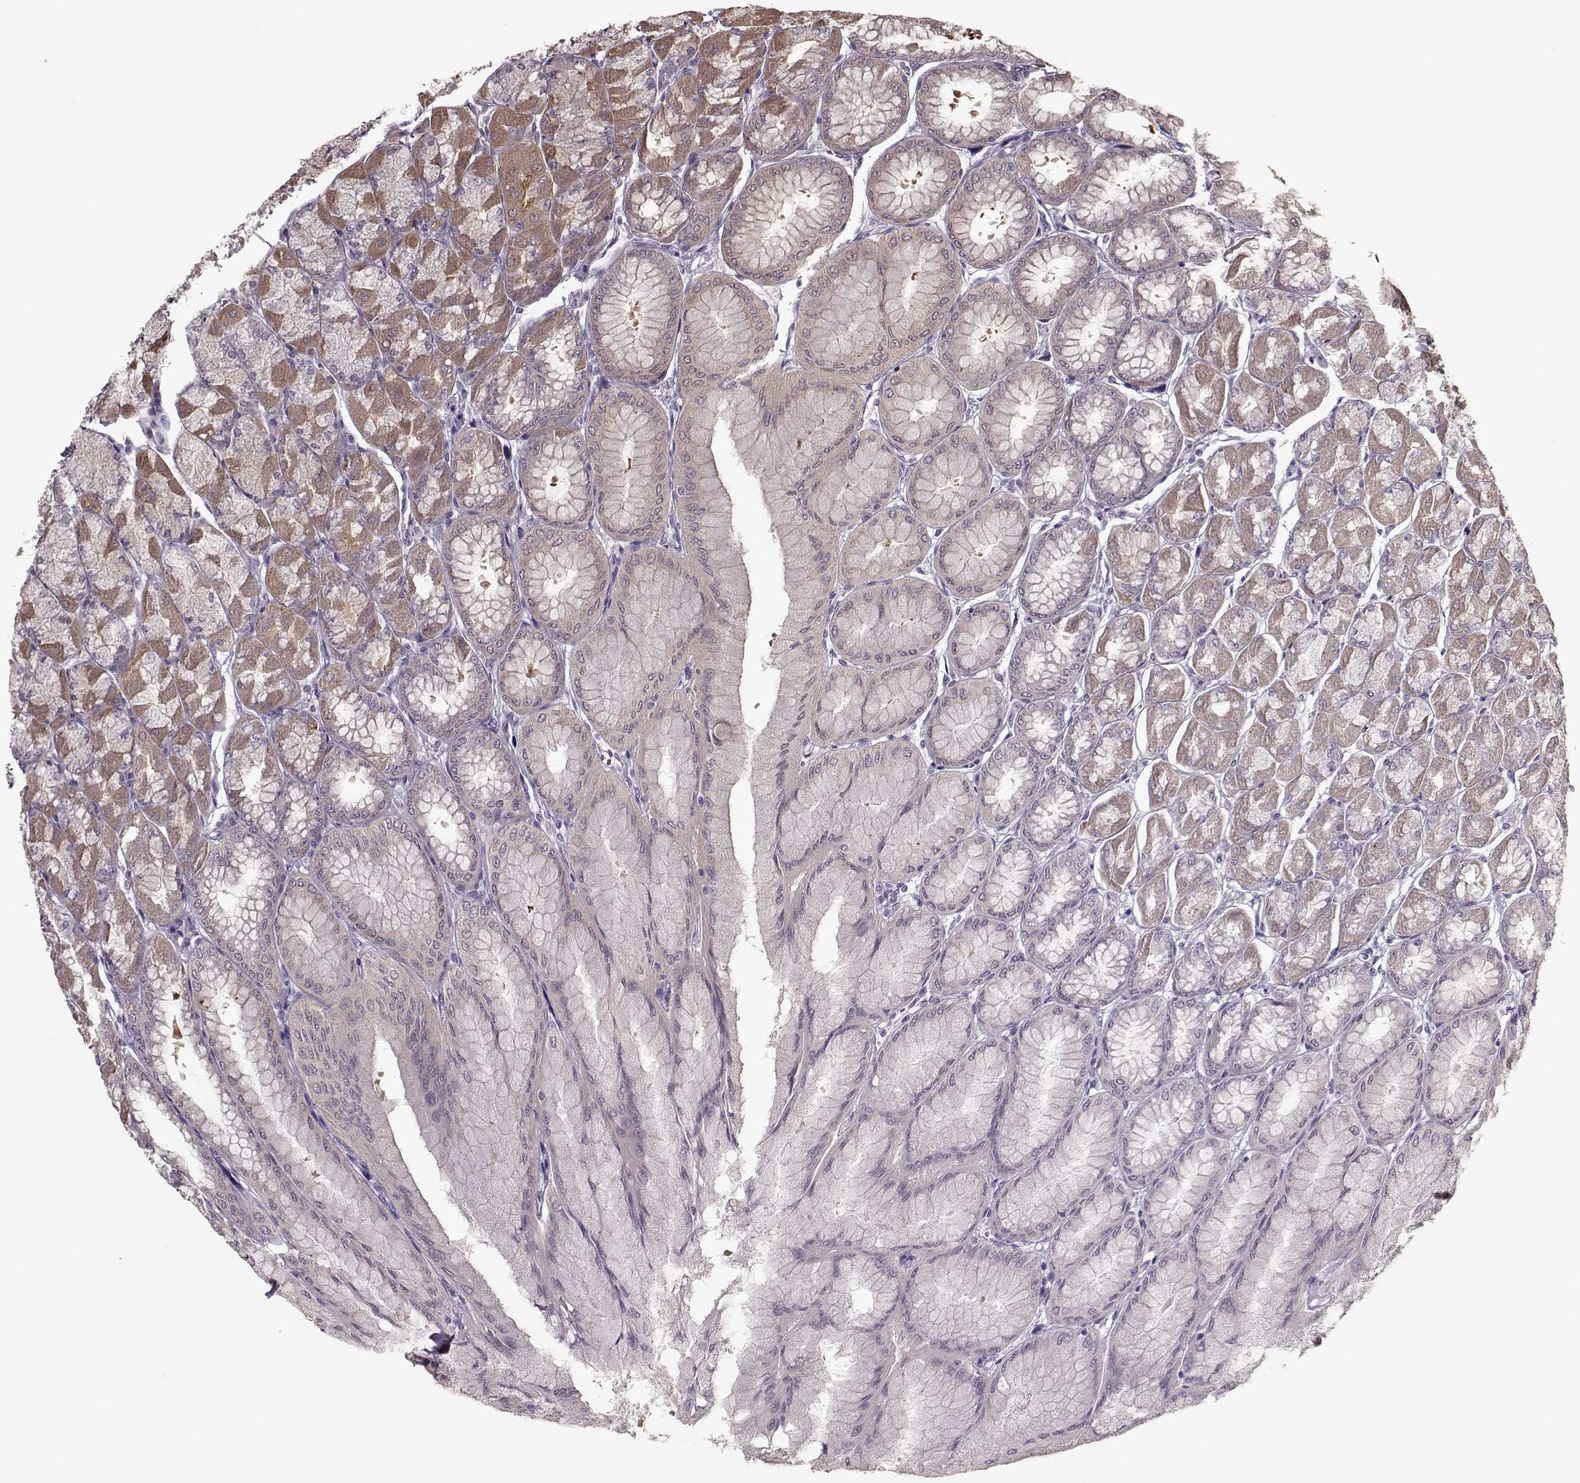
{"staining": {"intensity": "moderate", "quantity": "<25%", "location": "cytoplasmic/membranous"}, "tissue": "stomach", "cell_type": "Glandular cells", "image_type": "normal", "snomed": [{"axis": "morphology", "description": "Normal tissue, NOS"}, {"axis": "topography", "description": "Stomach, upper"}], "caption": "Immunohistochemical staining of unremarkable stomach reveals <25% levels of moderate cytoplasmic/membranous protein staining in about <25% of glandular cells.", "gene": "ACOT11", "patient": {"sex": "male", "age": 60}}